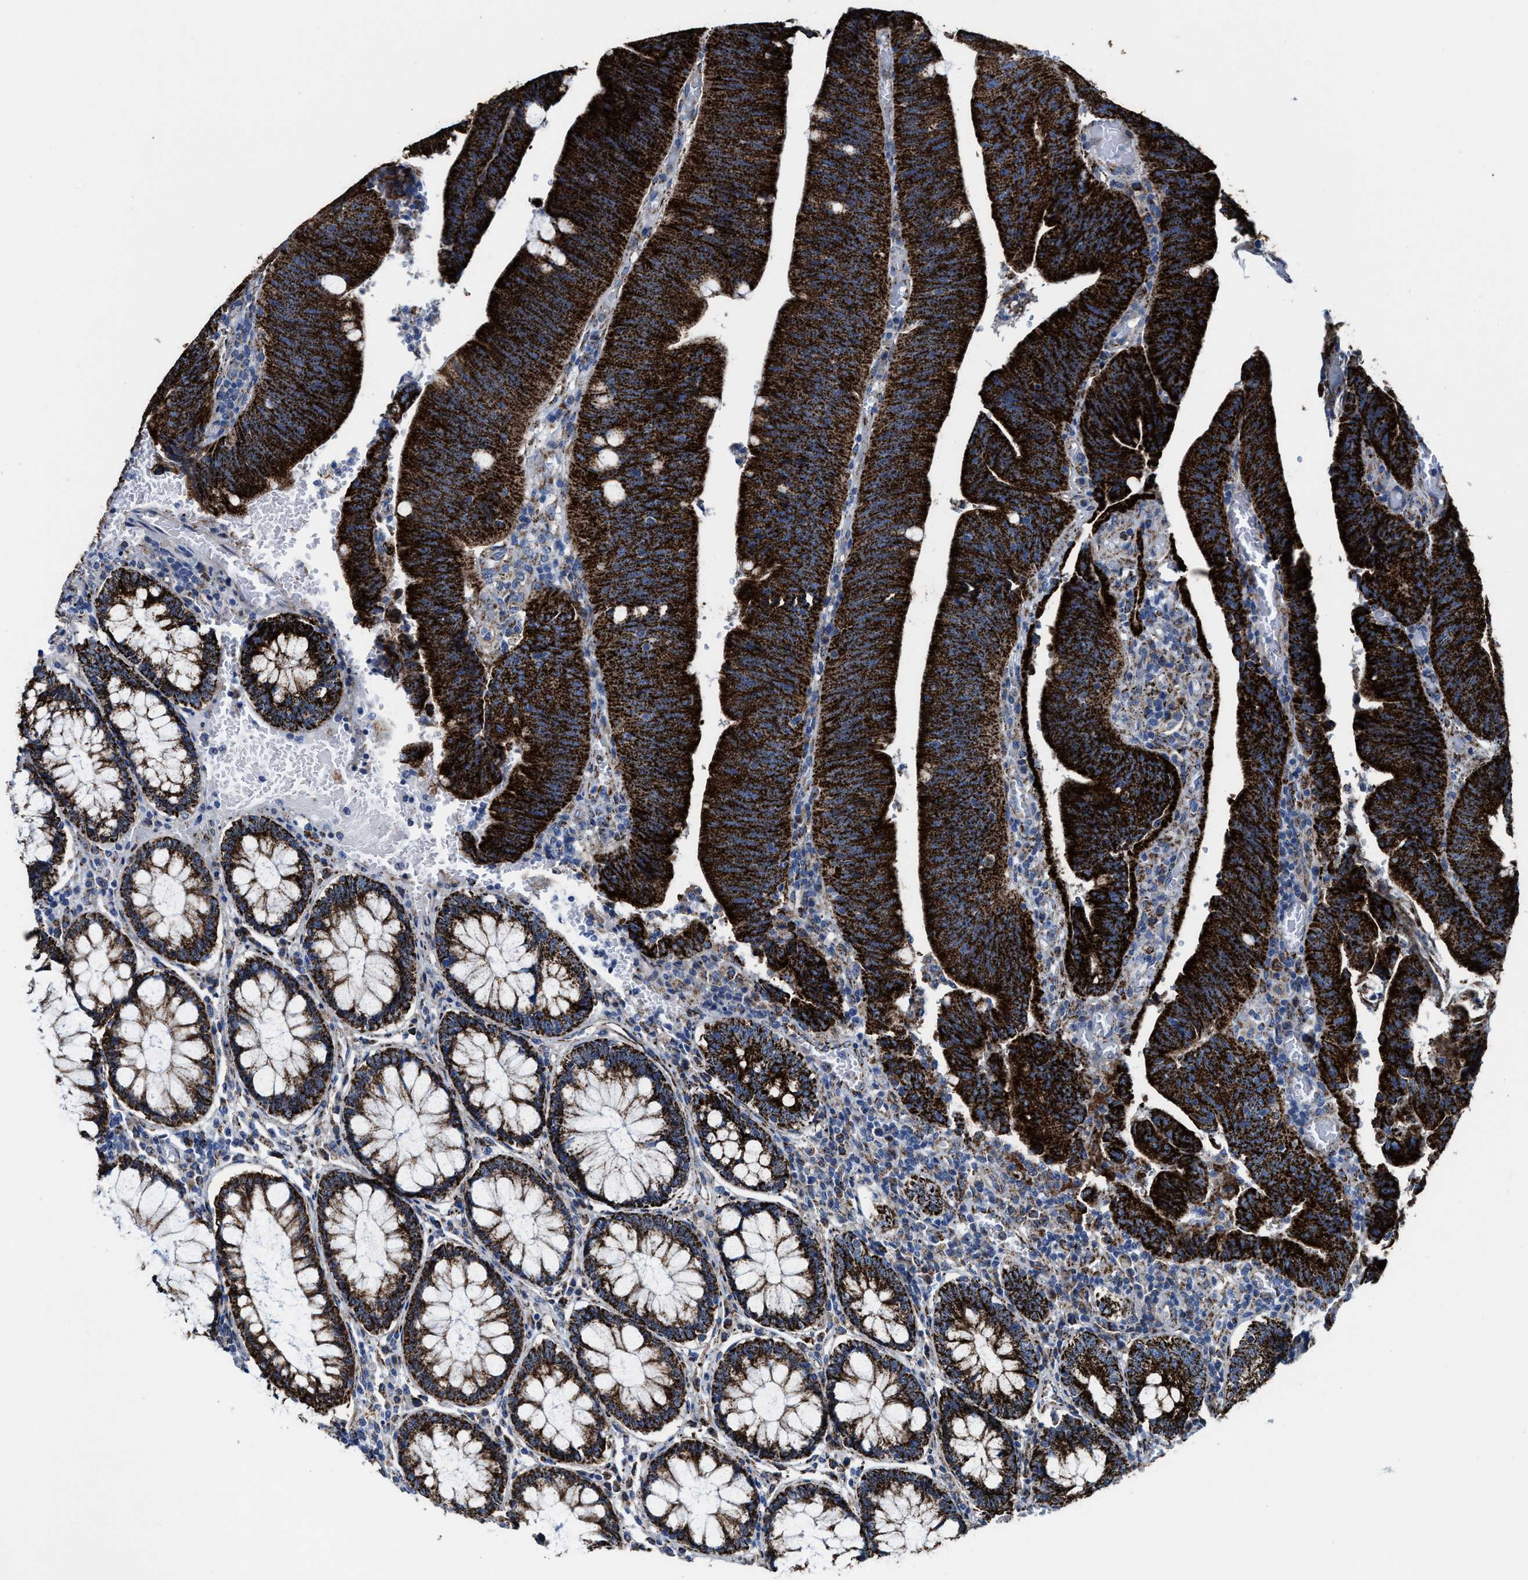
{"staining": {"intensity": "strong", "quantity": ">75%", "location": "cytoplasmic/membranous"}, "tissue": "colorectal cancer", "cell_type": "Tumor cells", "image_type": "cancer", "snomed": [{"axis": "morphology", "description": "Normal tissue, NOS"}, {"axis": "morphology", "description": "Adenocarcinoma, NOS"}, {"axis": "topography", "description": "Rectum"}], "caption": "DAB (3,3'-diaminobenzidine) immunohistochemical staining of human colorectal adenocarcinoma demonstrates strong cytoplasmic/membranous protein expression in approximately >75% of tumor cells.", "gene": "ALDH1B1", "patient": {"sex": "female", "age": 66}}